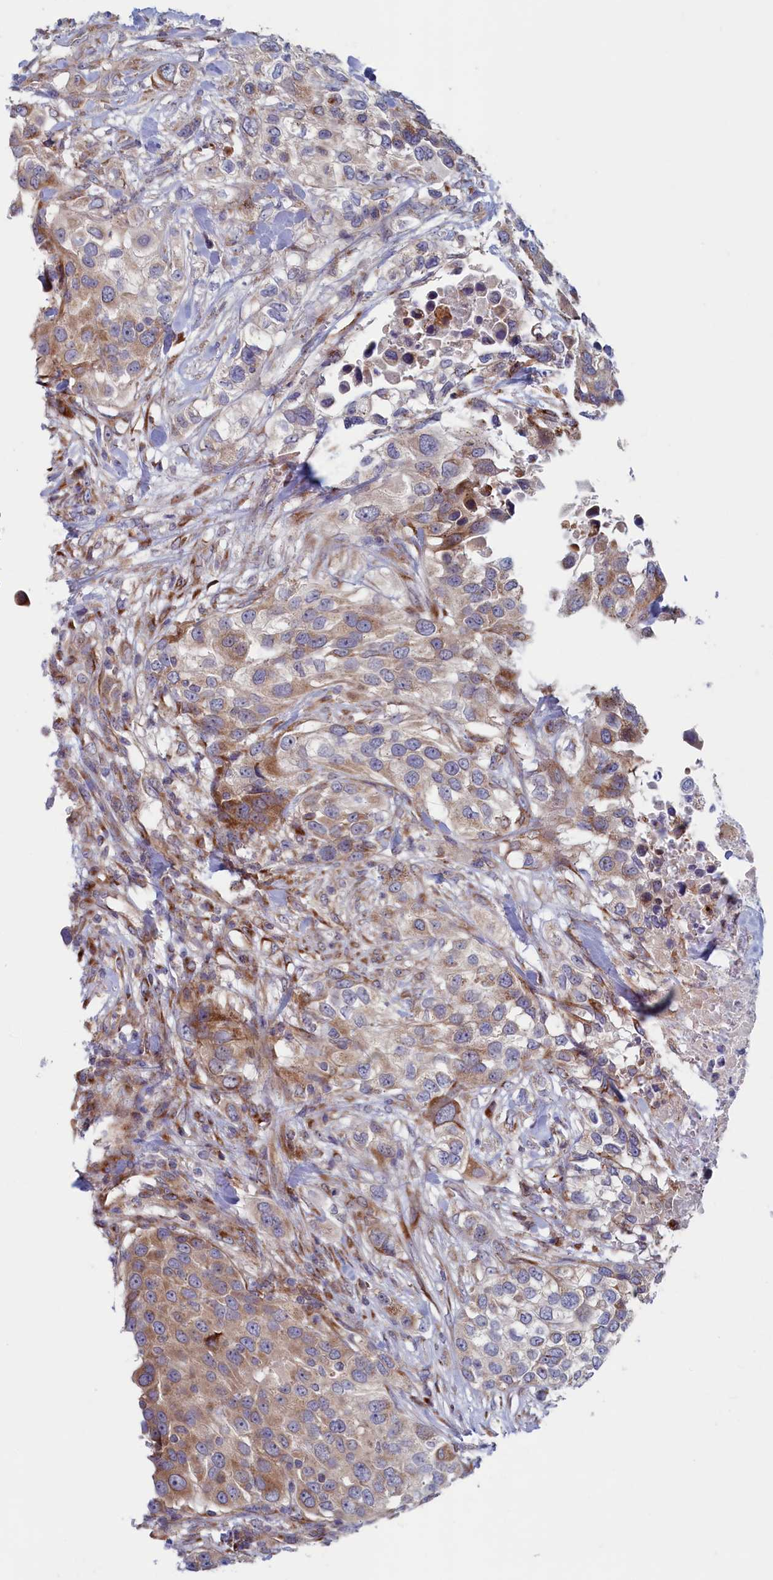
{"staining": {"intensity": "moderate", "quantity": "<25%", "location": "cytoplasmic/membranous"}, "tissue": "urothelial cancer", "cell_type": "Tumor cells", "image_type": "cancer", "snomed": [{"axis": "morphology", "description": "Urothelial carcinoma, High grade"}, {"axis": "topography", "description": "Urinary bladder"}], "caption": "Moderate cytoplasmic/membranous positivity is seen in approximately <25% of tumor cells in urothelial carcinoma (high-grade).", "gene": "MTFMT", "patient": {"sex": "female", "age": 80}}